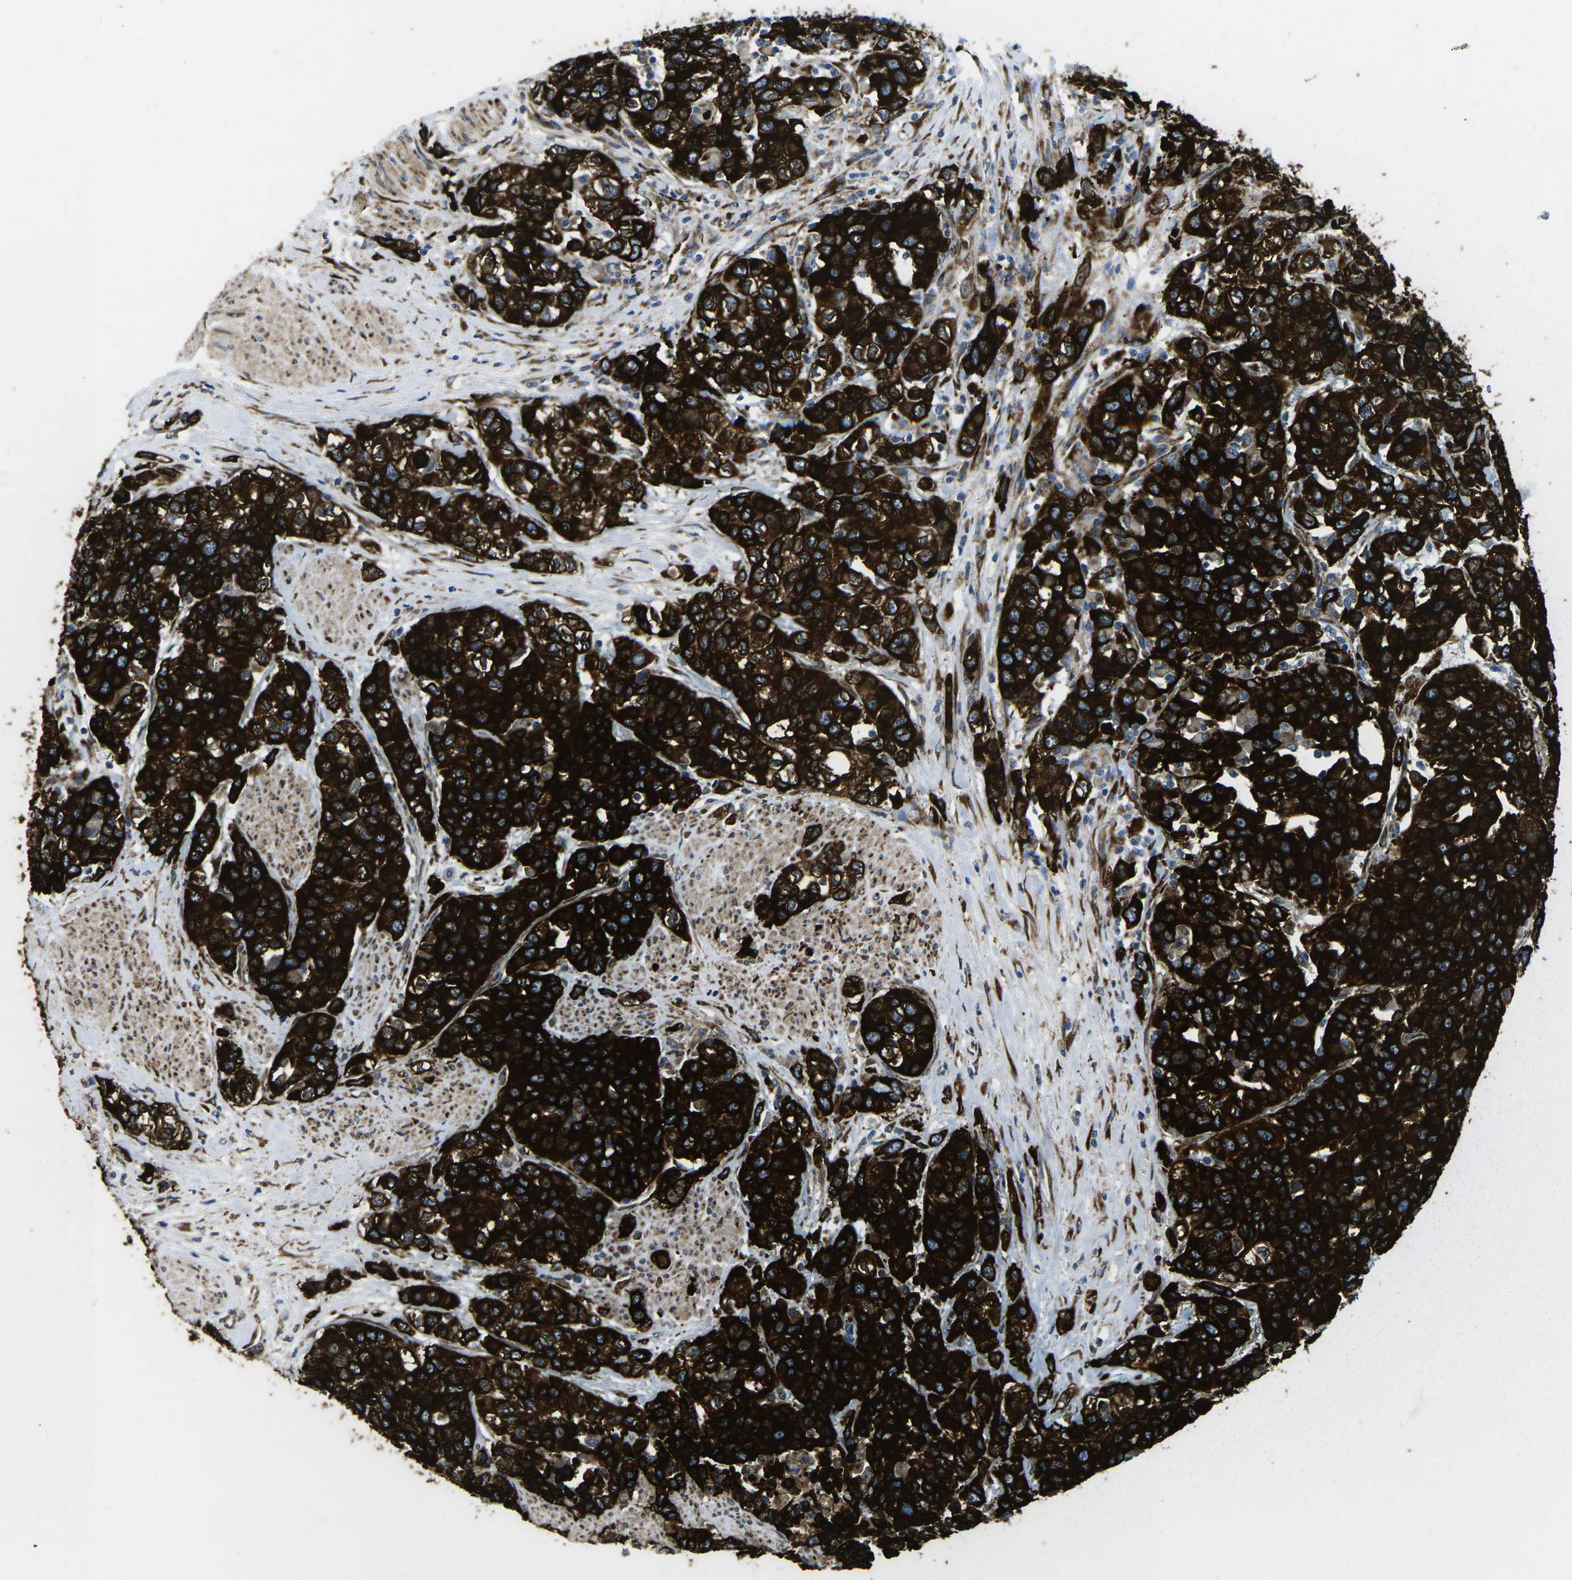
{"staining": {"intensity": "strong", "quantity": ">75%", "location": "cytoplasmic/membranous"}, "tissue": "urothelial cancer", "cell_type": "Tumor cells", "image_type": "cancer", "snomed": [{"axis": "morphology", "description": "Urothelial carcinoma, High grade"}, {"axis": "topography", "description": "Urinary bladder"}], "caption": "Immunohistochemical staining of human urothelial carcinoma (high-grade) reveals high levels of strong cytoplasmic/membranous expression in approximately >75% of tumor cells. Nuclei are stained in blue.", "gene": "PDZD8", "patient": {"sex": "female", "age": 80}}